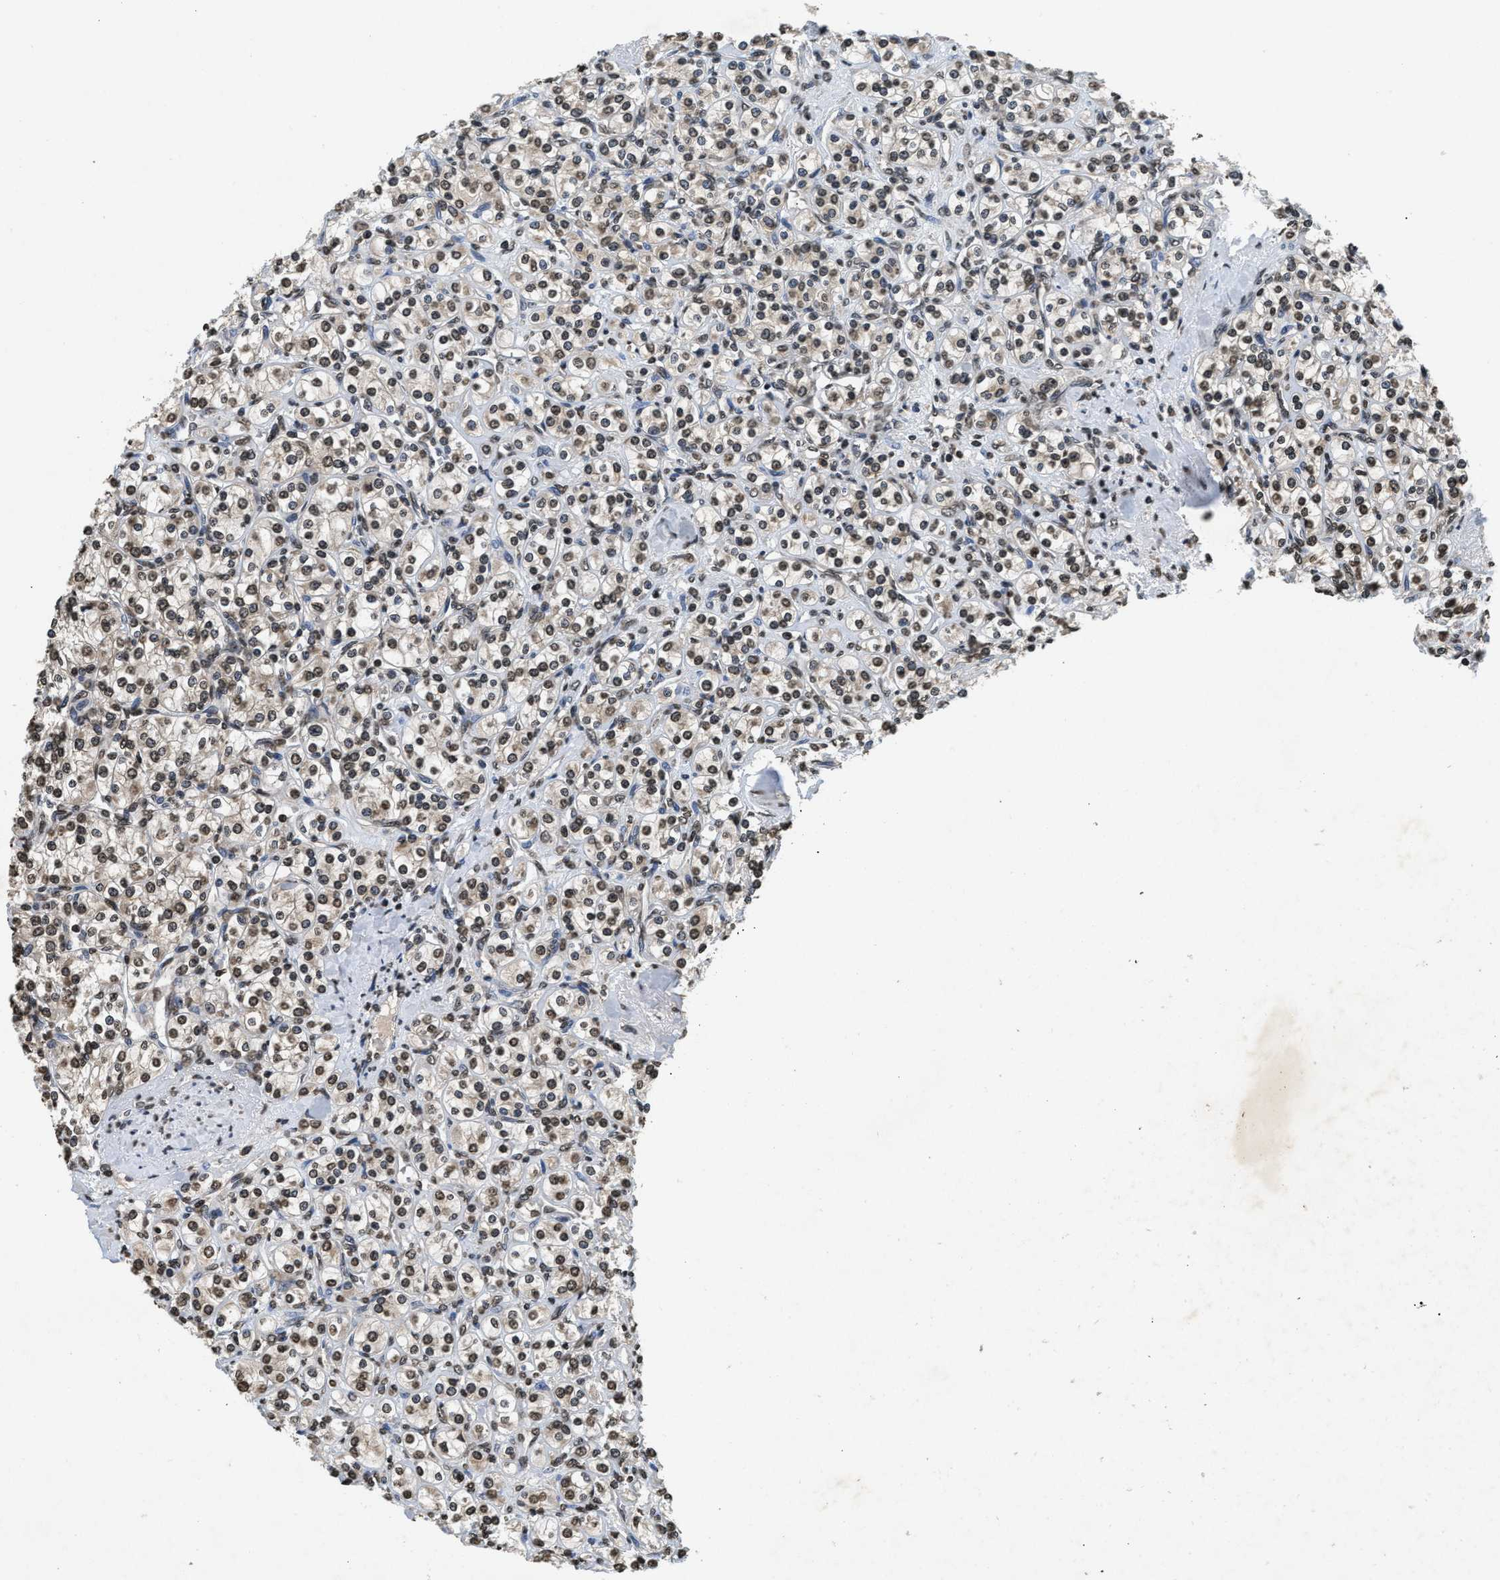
{"staining": {"intensity": "weak", "quantity": ">75%", "location": "nuclear"}, "tissue": "renal cancer", "cell_type": "Tumor cells", "image_type": "cancer", "snomed": [{"axis": "morphology", "description": "Adenocarcinoma, NOS"}, {"axis": "topography", "description": "Kidney"}], "caption": "A micrograph of human renal cancer (adenocarcinoma) stained for a protein reveals weak nuclear brown staining in tumor cells.", "gene": "DNASE1L3", "patient": {"sex": "male", "age": 77}}